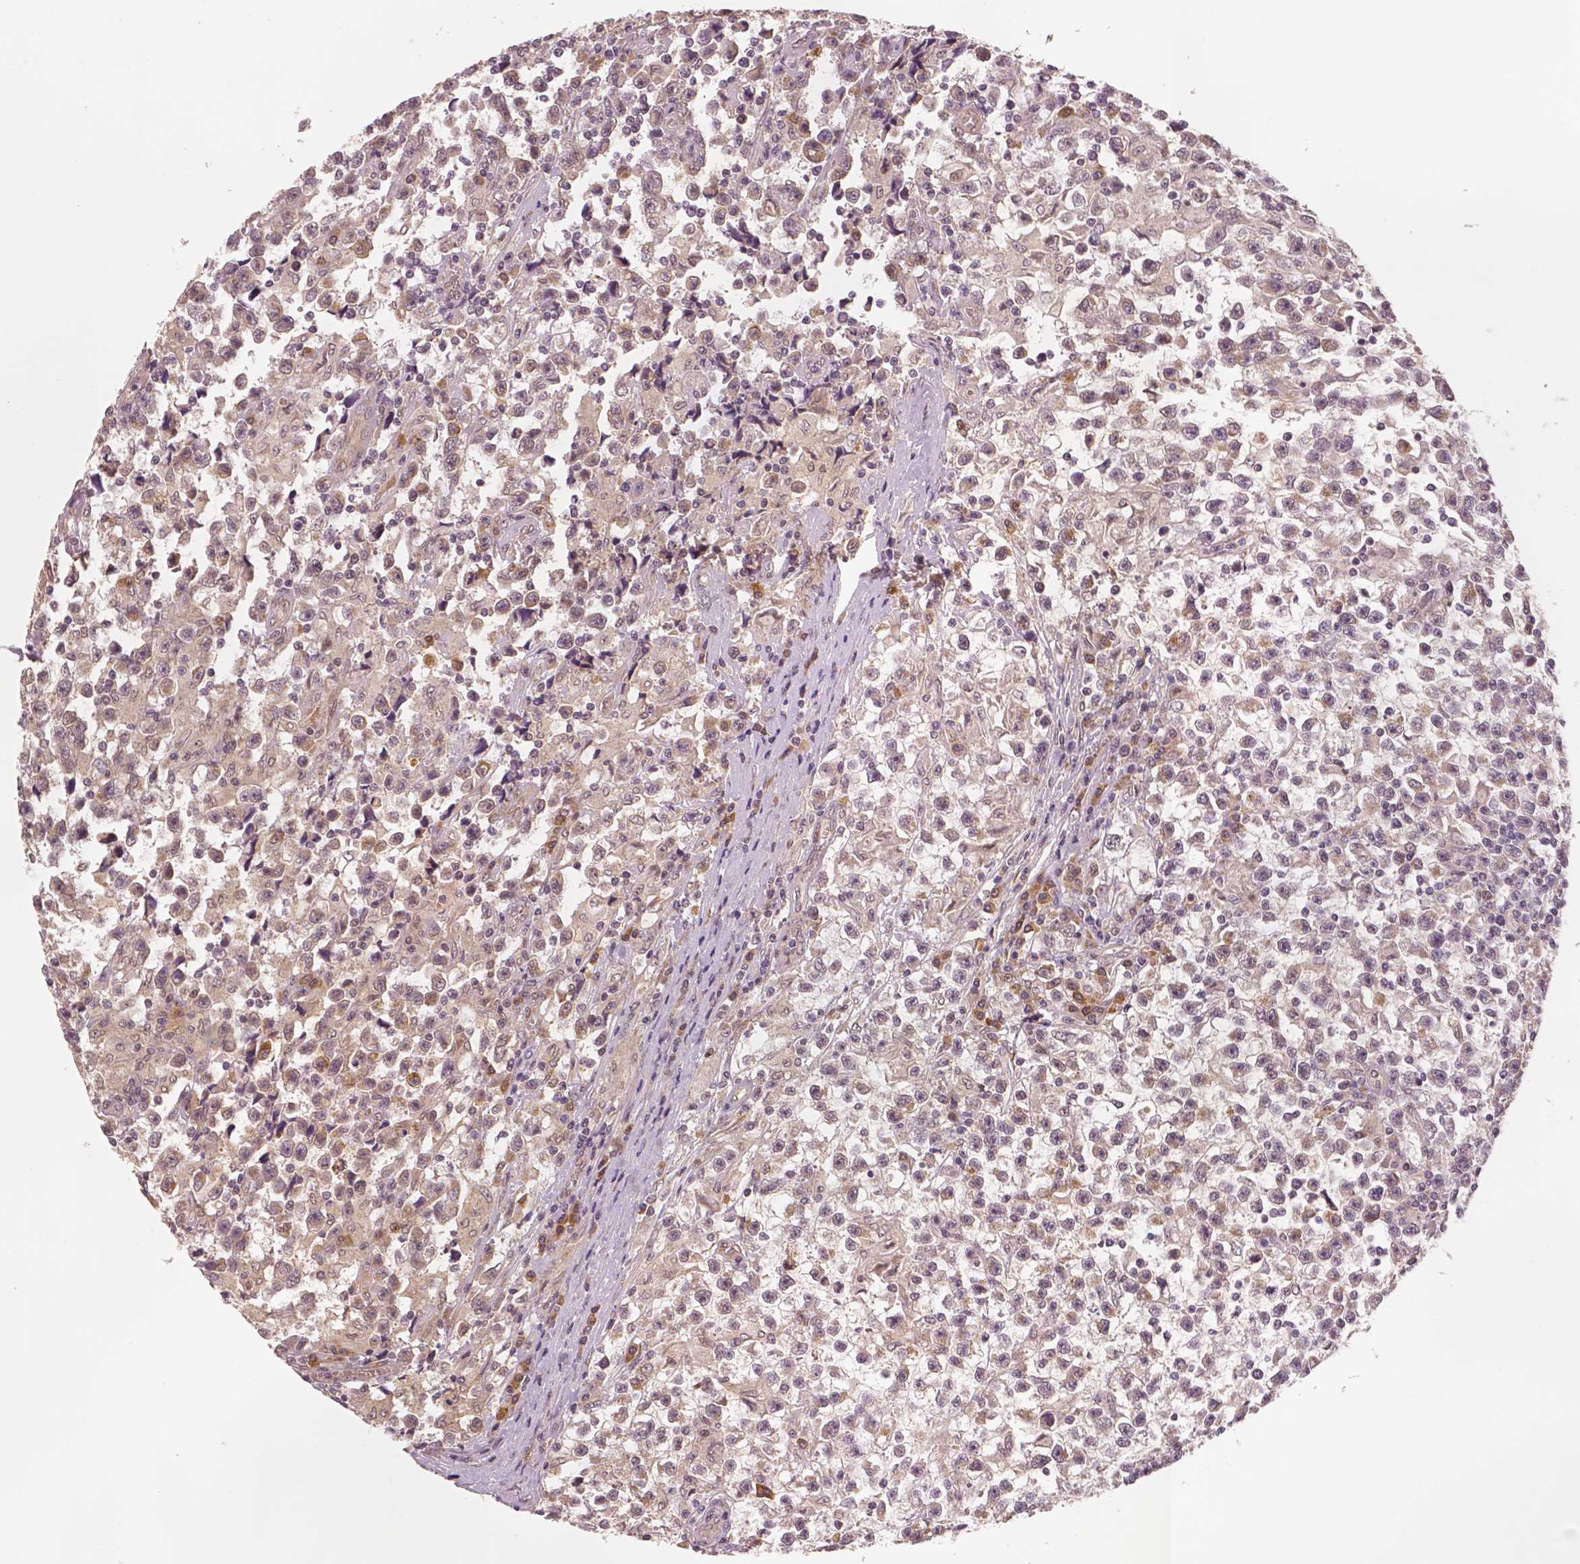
{"staining": {"intensity": "weak", "quantity": ">75%", "location": "cytoplasmic/membranous"}, "tissue": "testis cancer", "cell_type": "Tumor cells", "image_type": "cancer", "snomed": [{"axis": "morphology", "description": "Seminoma, NOS"}, {"axis": "topography", "description": "Testis"}], "caption": "IHC image of testis seminoma stained for a protein (brown), which reveals low levels of weak cytoplasmic/membranous positivity in about >75% of tumor cells.", "gene": "STAT3", "patient": {"sex": "male", "age": 31}}